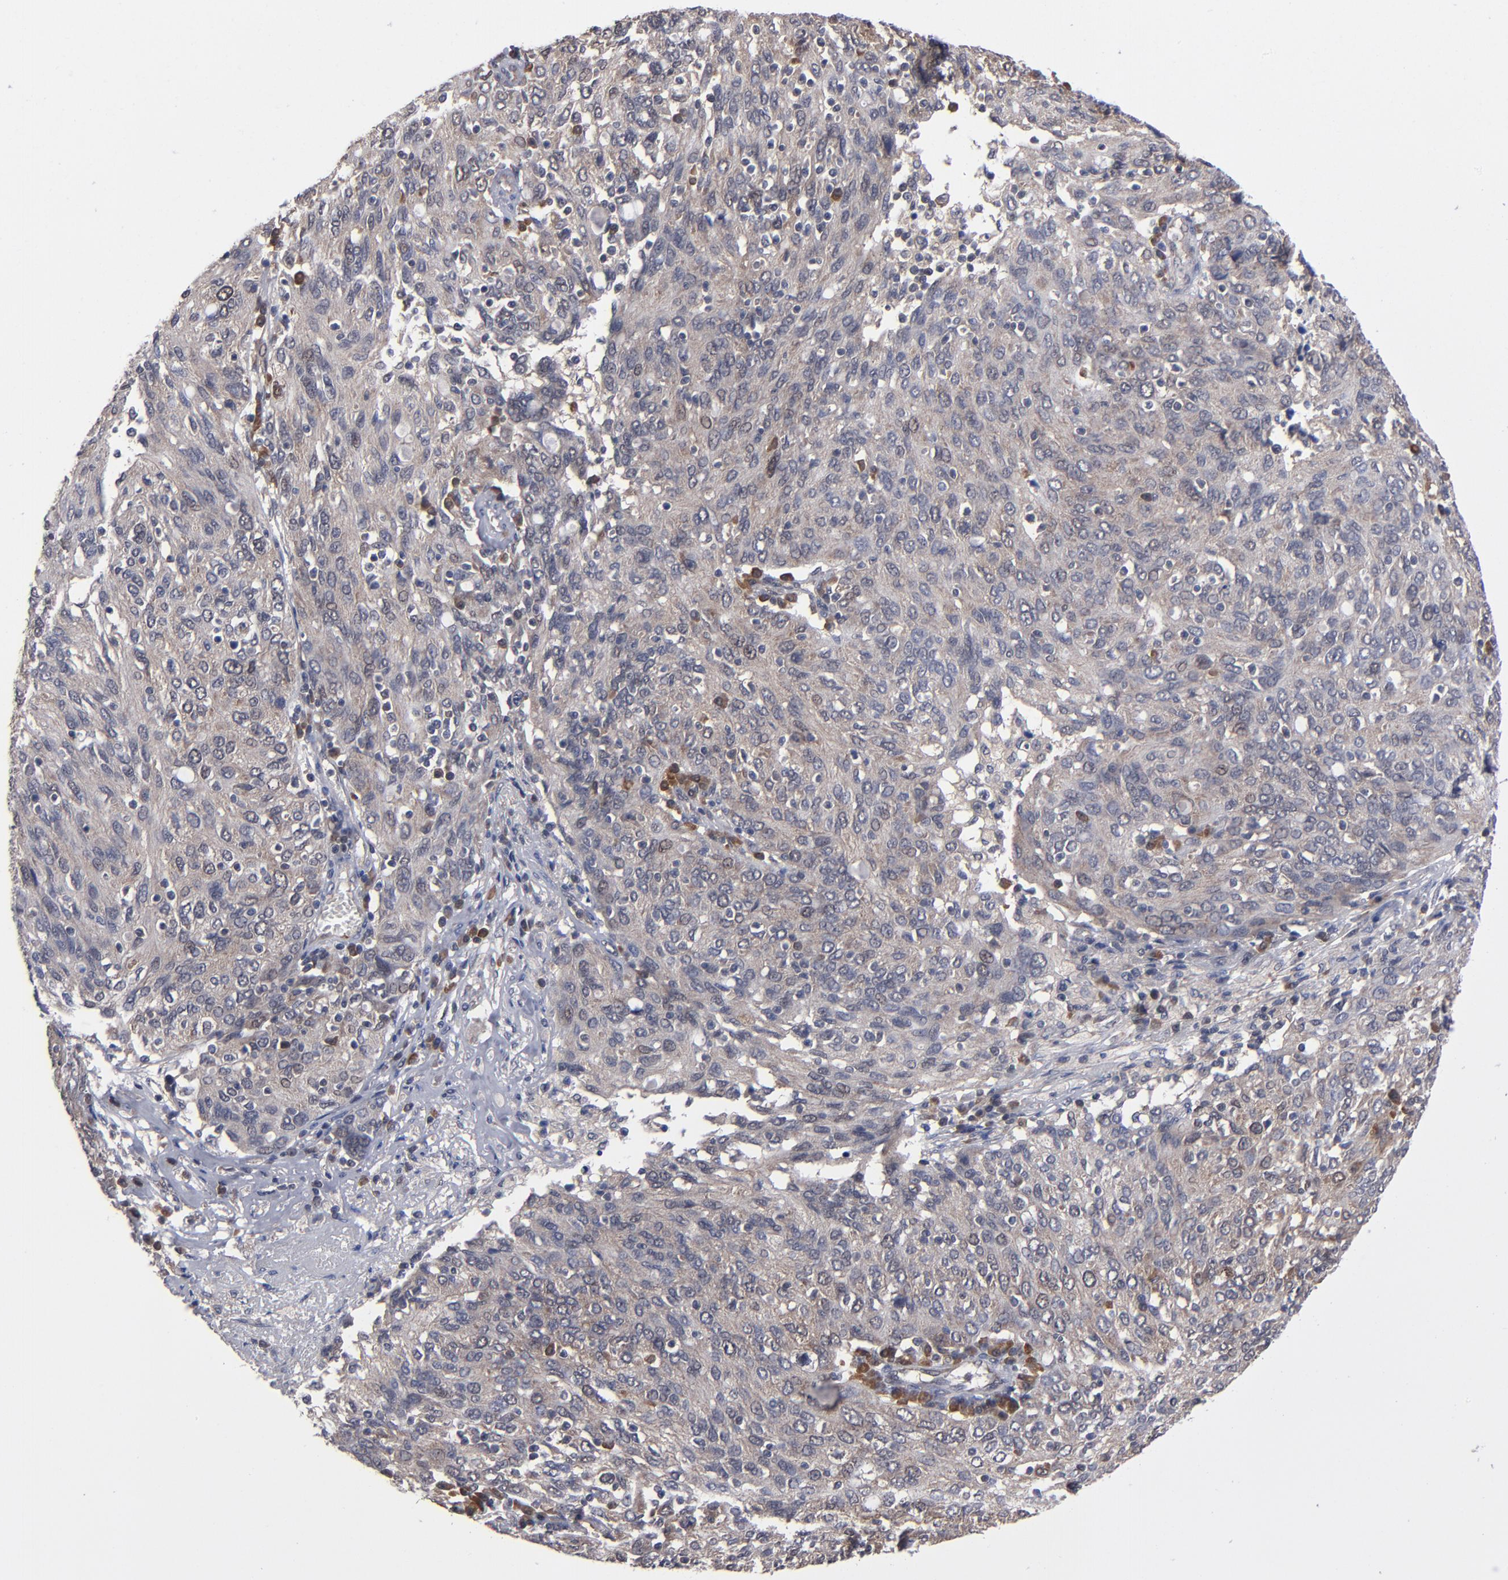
{"staining": {"intensity": "weak", "quantity": "25%-75%", "location": "cytoplasmic/membranous"}, "tissue": "ovarian cancer", "cell_type": "Tumor cells", "image_type": "cancer", "snomed": [{"axis": "morphology", "description": "Carcinoma, endometroid"}, {"axis": "topography", "description": "Ovary"}], "caption": "Tumor cells demonstrate low levels of weak cytoplasmic/membranous positivity in about 25%-75% of cells in human ovarian cancer (endometroid carcinoma).", "gene": "ALG13", "patient": {"sex": "female", "age": 50}}